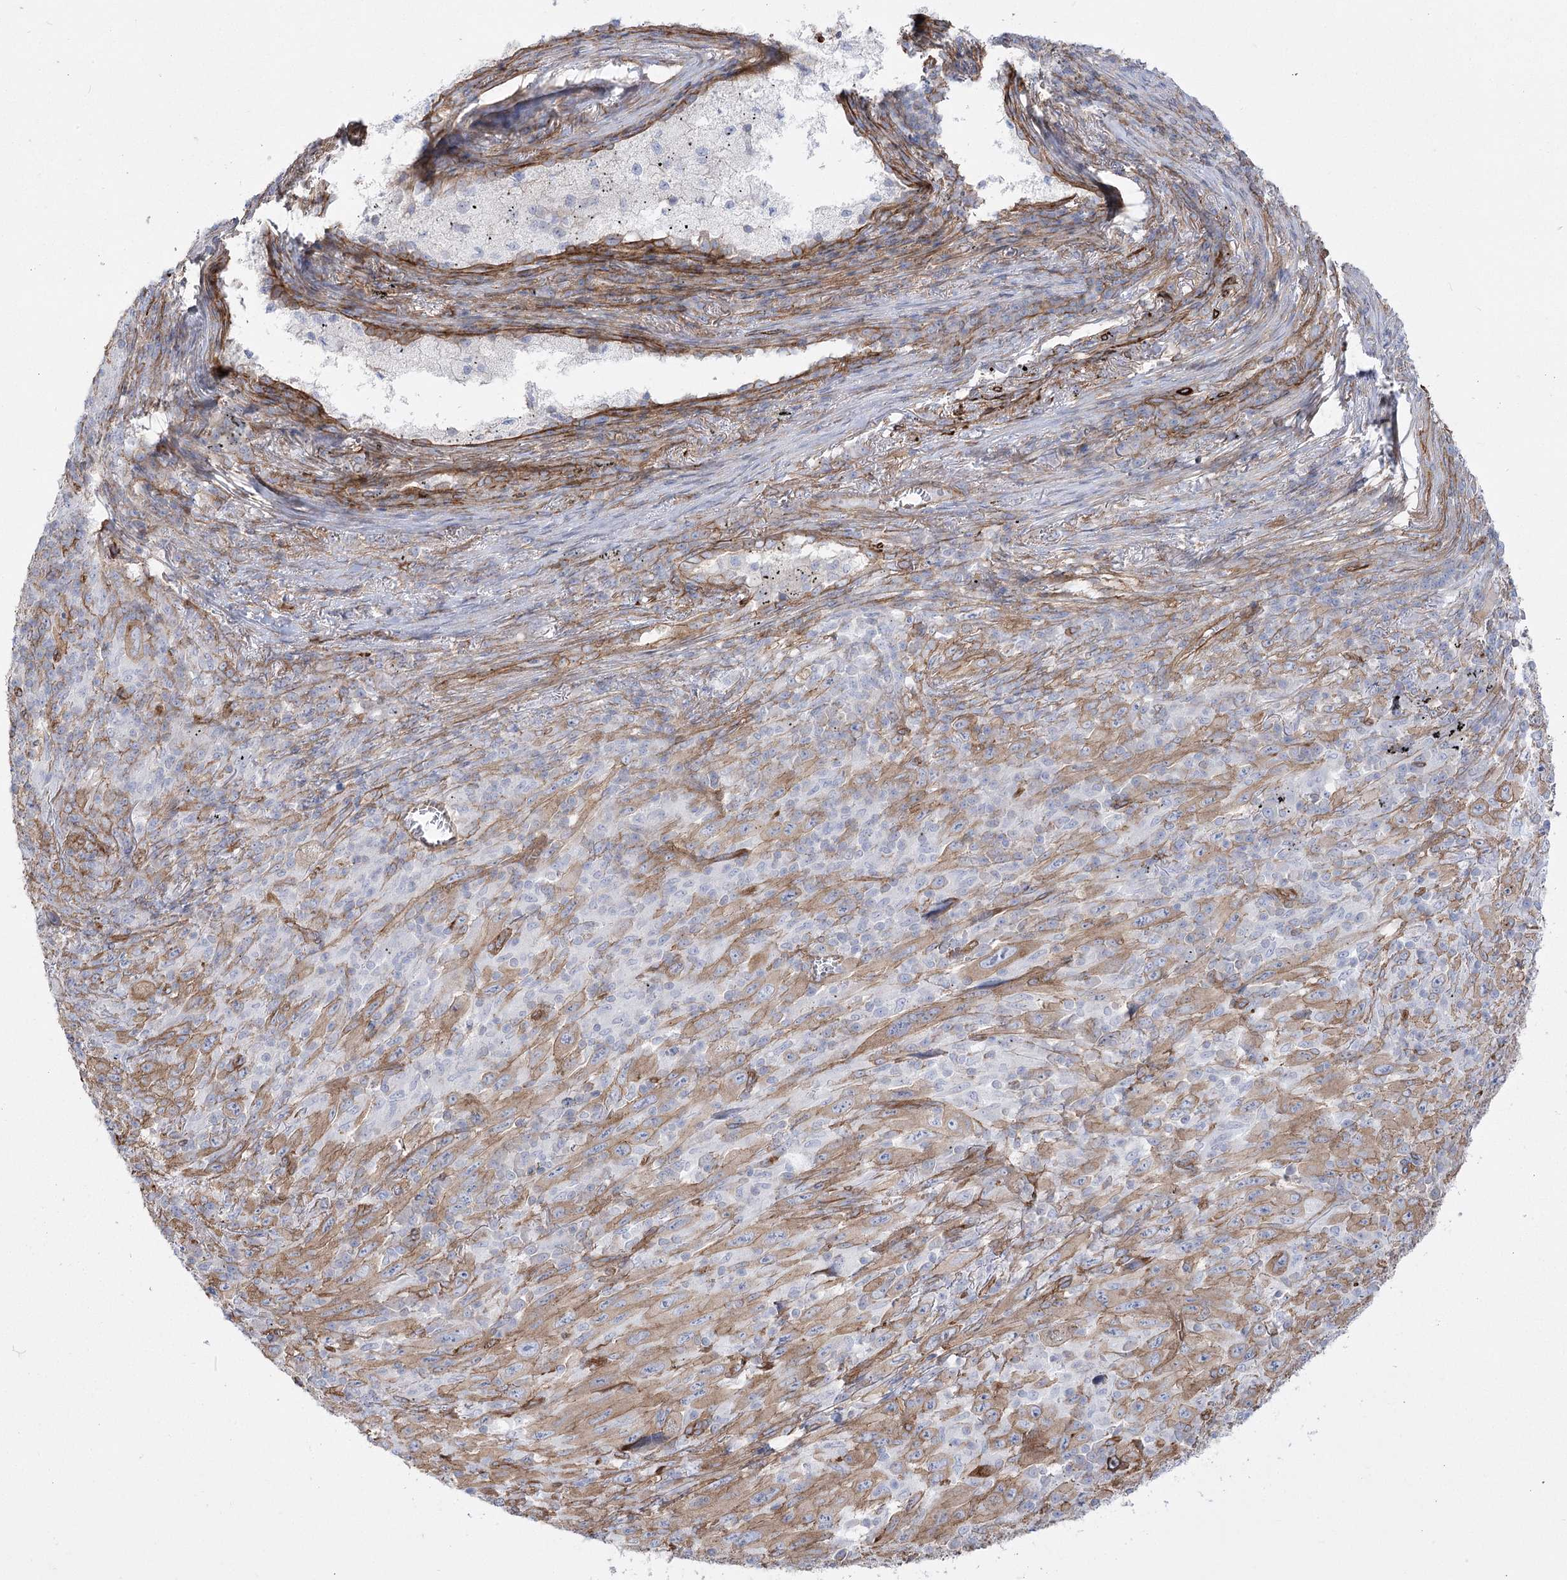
{"staining": {"intensity": "weak", "quantity": "25%-75%", "location": "cytoplasmic/membranous"}, "tissue": "melanoma", "cell_type": "Tumor cells", "image_type": "cancer", "snomed": [{"axis": "morphology", "description": "Malignant melanoma, Metastatic site"}, {"axis": "topography", "description": "Skin"}], "caption": "Immunohistochemical staining of melanoma exhibits low levels of weak cytoplasmic/membranous protein expression in about 25%-75% of tumor cells.", "gene": "PLEKHA5", "patient": {"sex": "female", "age": 56}}